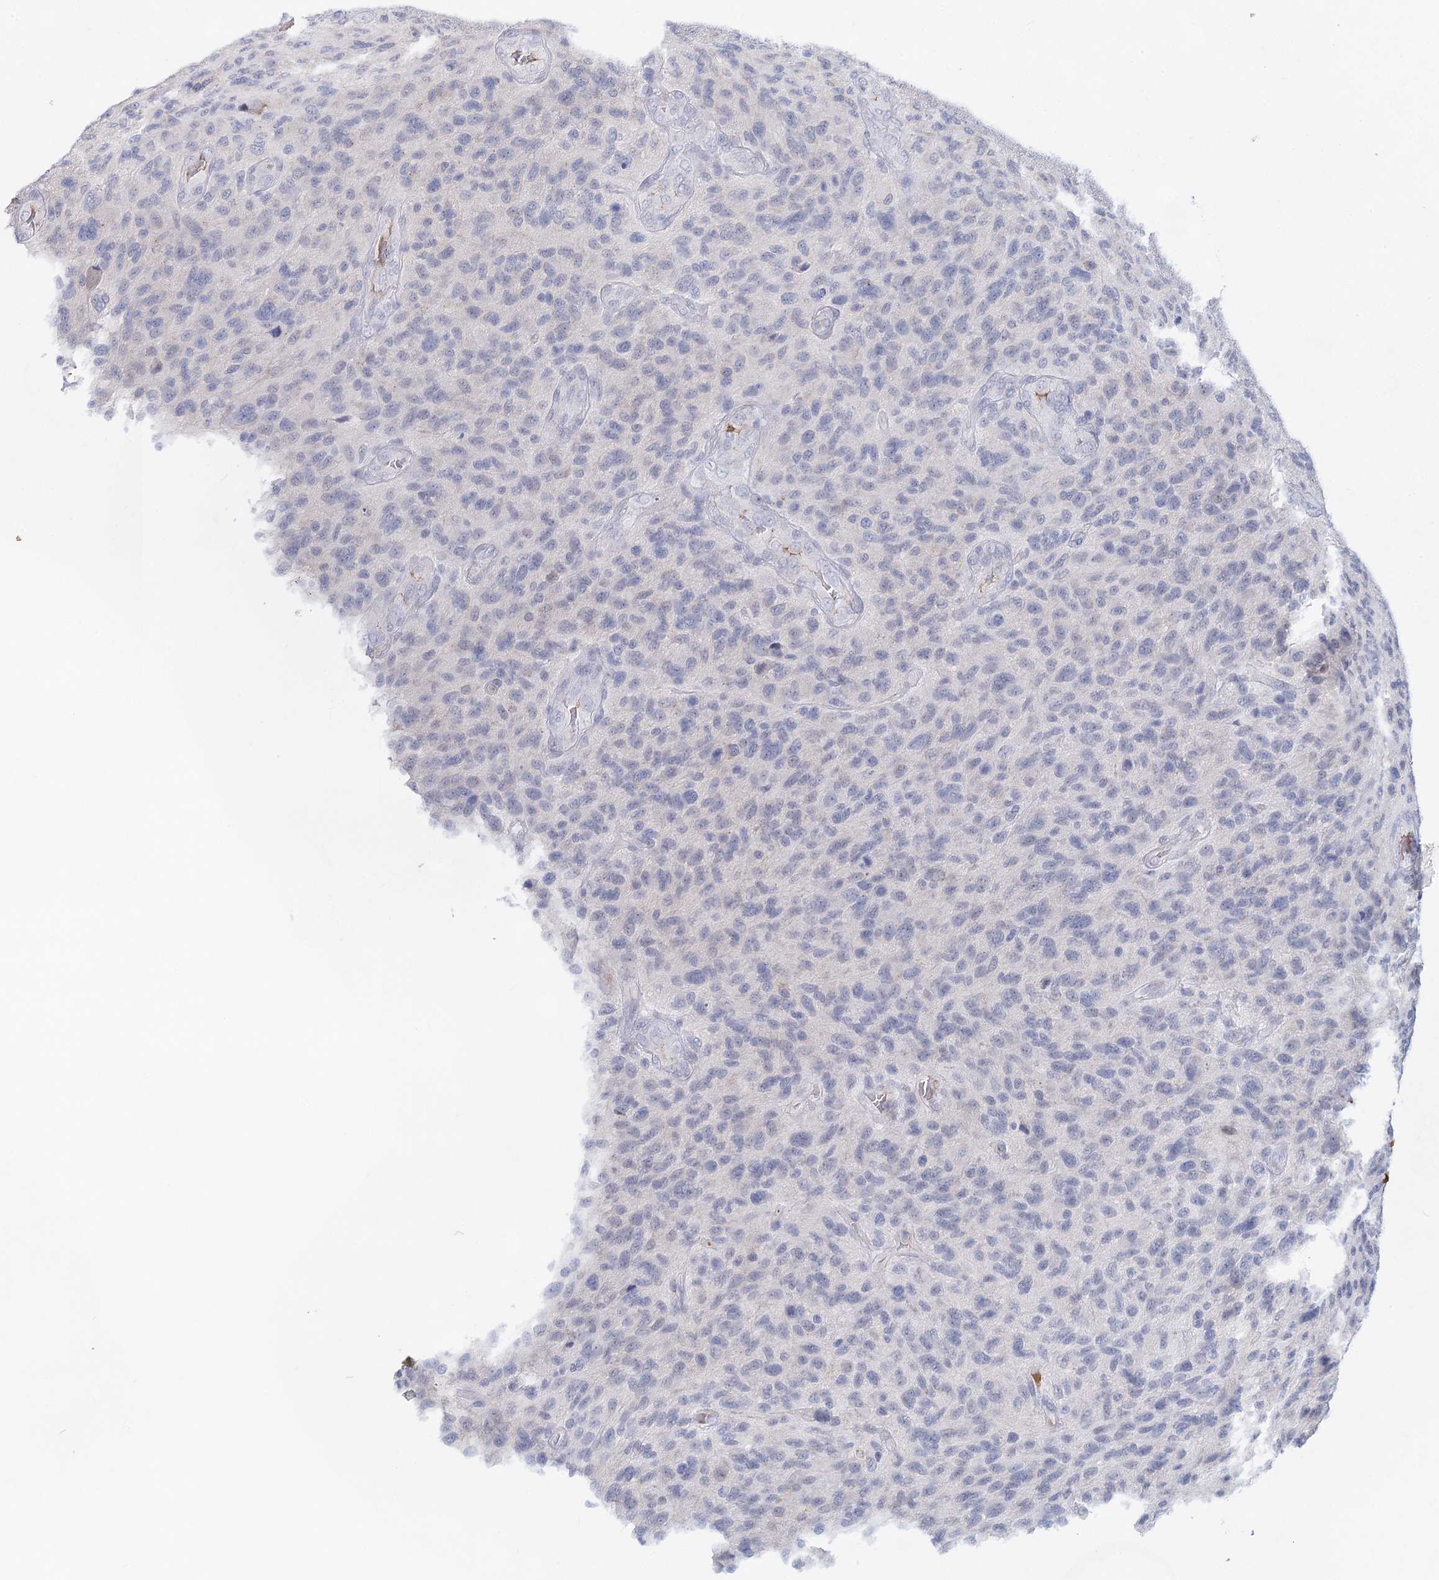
{"staining": {"intensity": "negative", "quantity": "none", "location": "none"}, "tissue": "glioma", "cell_type": "Tumor cells", "image_type": "cancer", "snomed": [{"axis": "morphology", "description": "Glioma, malignant, High grade"}, {"axis": "topography", "description": "Brain"}], "caption": "An immunohistochemistry photomicrograph of glioma is shown. There is no staining in tumor cells of glioma.", "gene": "TASOR2", "patient": {"sex": "male", "age": 47}}